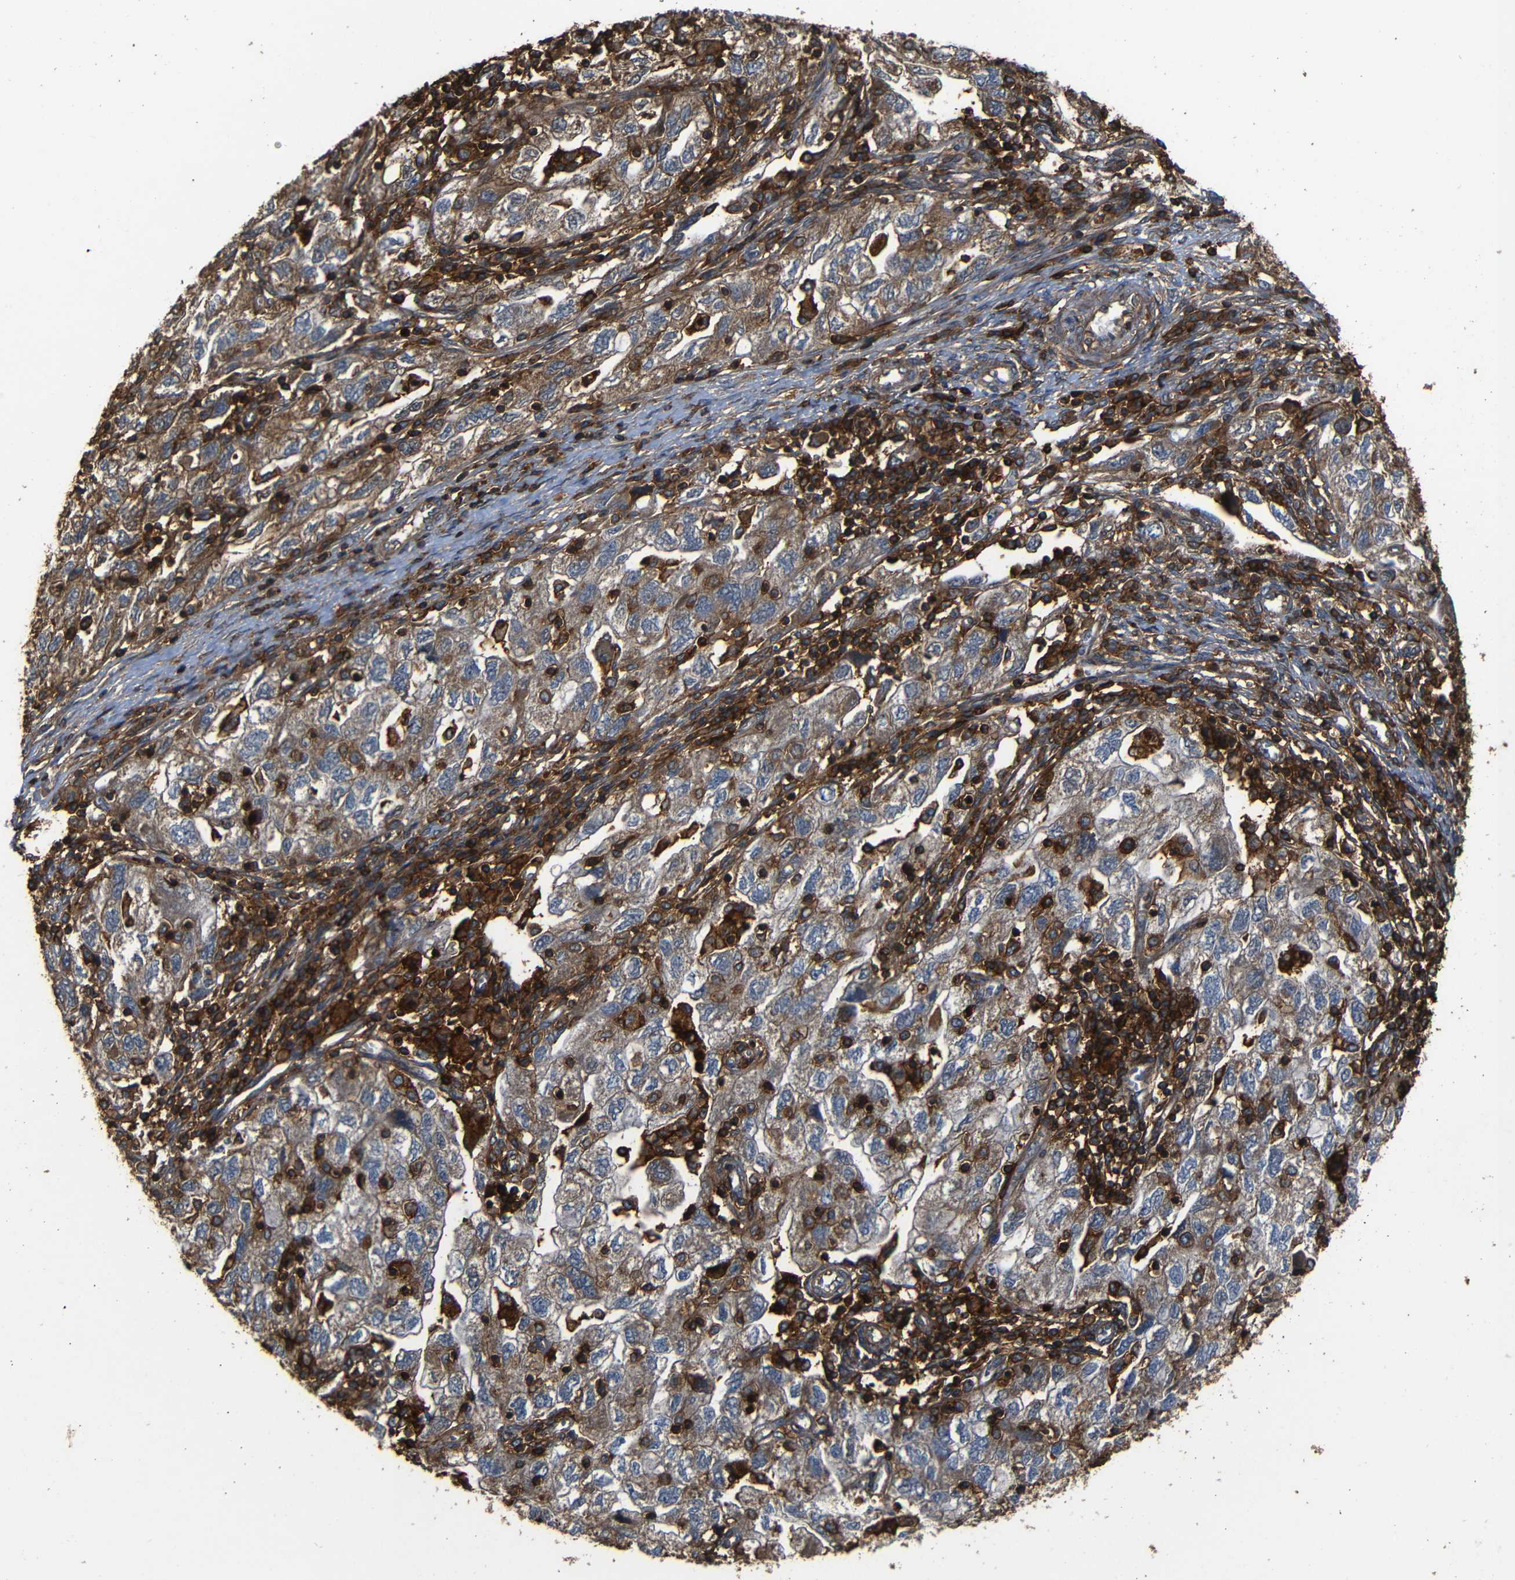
{"staining": {"intensity": "moderate", "quantity": ">75%", "location": "cytoplasmic/membranous"}, "tissue": "ovarian cancer", "cell_type": "Tumor cells", "image_type": "cancer", "snomed": [{"axis": "morphology", "description": "Carcinoma, NOS"}, {"axis": "morphology", "description": "Cystadenocarcinoma, serous, NOS"}, {"axis": "topography", "description": "Ovary"}], "caption": "A medium amount of moderate cytoplasmic/membranous positivity is identified in about >75% of tumor cells in ovarian cancer tissue. The staining was performed using DAB (3,3'-diaminobenzidine) to visualize the protein expression in brown, while the nuclei were stained in blue with hematoxylin (Magnification: 20x).", "gene": "ADGRE5", "patient": {"sex": "female", "age": 69}}